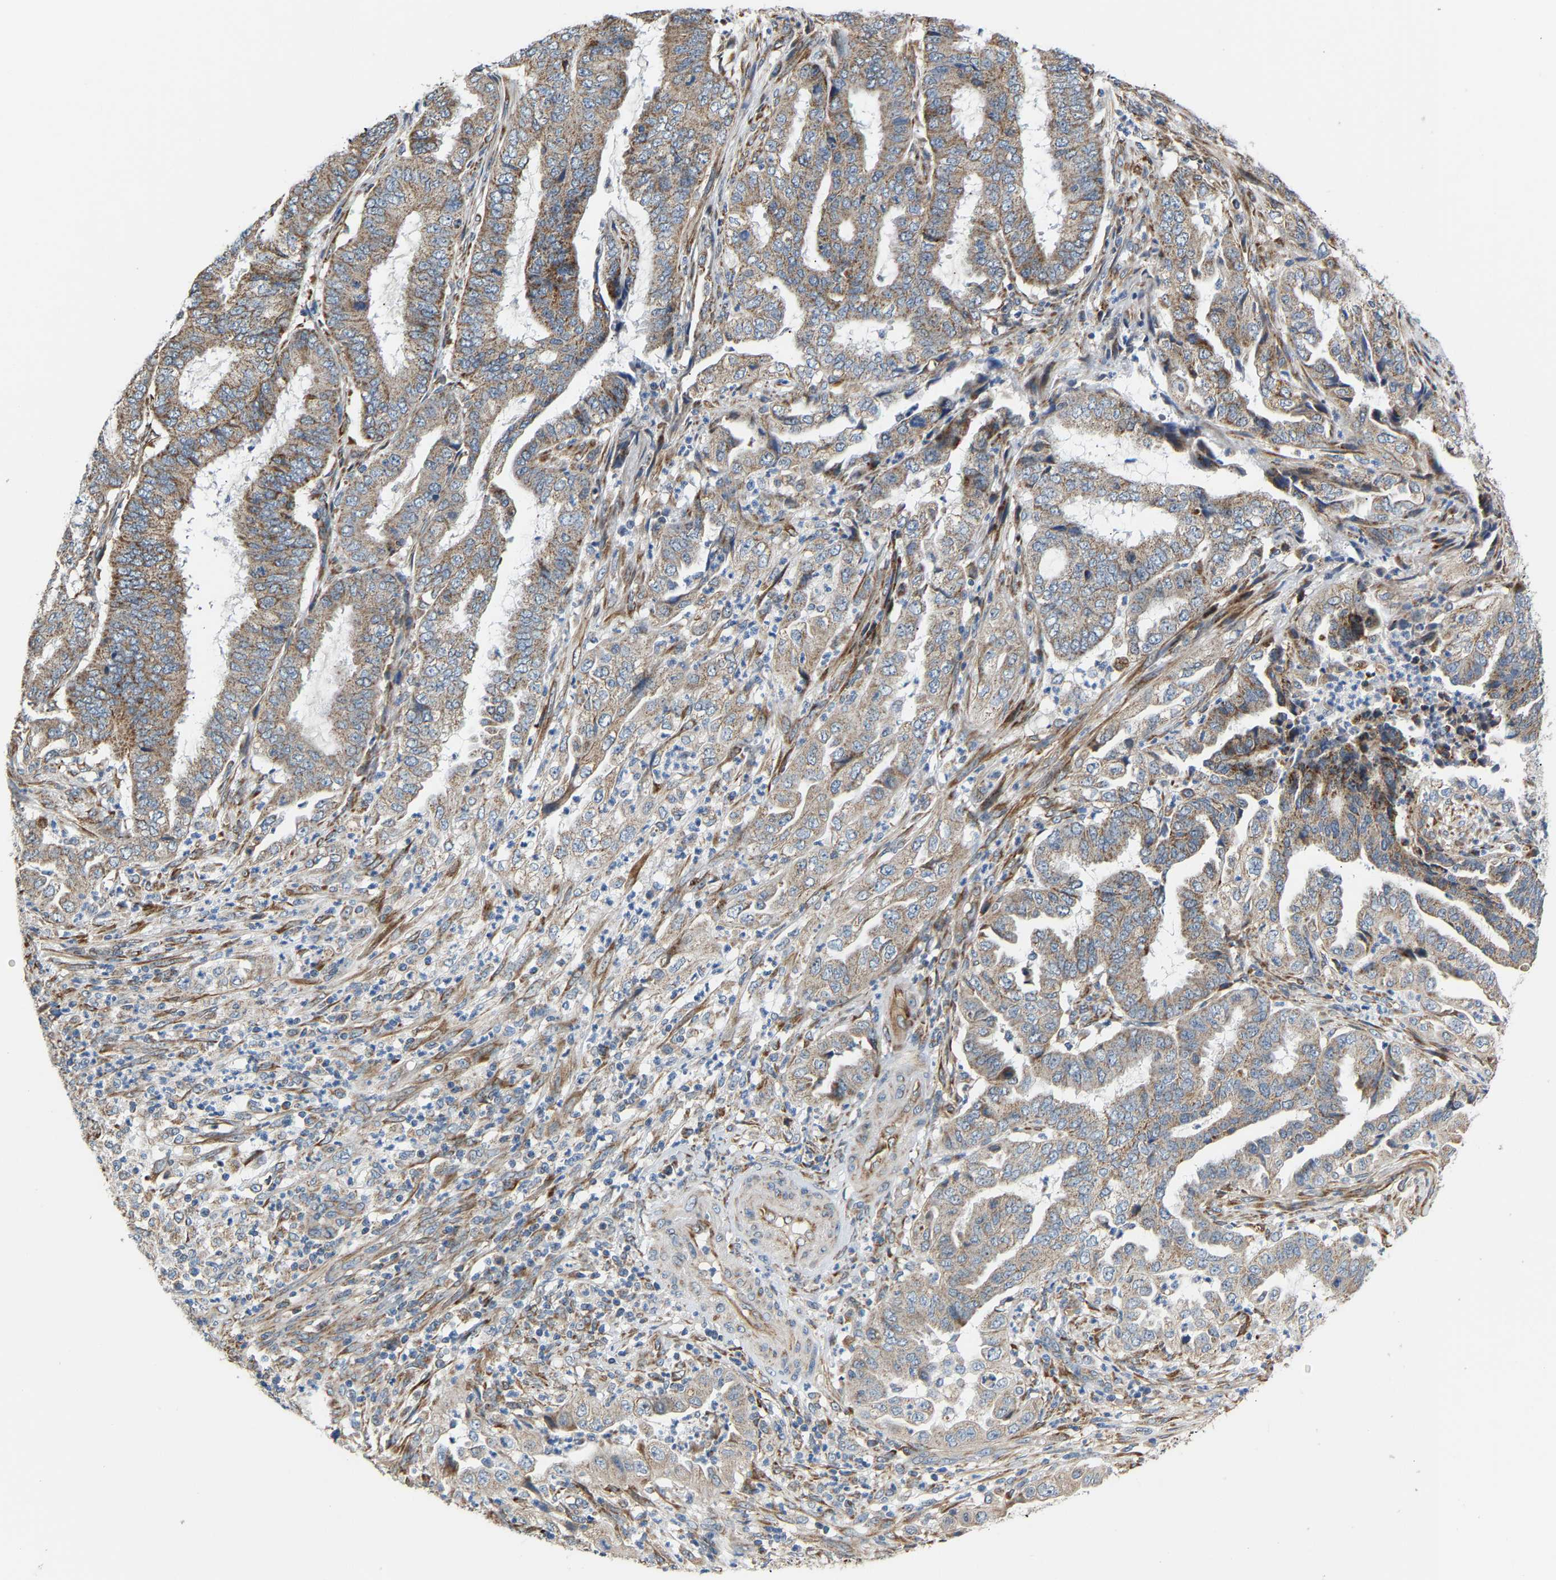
{"staining": {"intensity": "weak", "quantity": ">75%", "location": "cytoplasmic/membranous"}, "tissue": "endometrial cancer", "cell_type": "Tumor cells", "image_type": "cancer", "snomed": [{"axis": "morphology", "description": "Adenocarcinoma, NOS"}, {"axis": "topography", "description": "Endometrium"}], "caption": "Brown immunohistochemical staining in adenocarcinoma (endometrial) shows weak cytoplasmic/membranous expression in about >75% of tumor cells.", "gene": "TMEM168", "patient": {"sex": "female", "age": 51}}